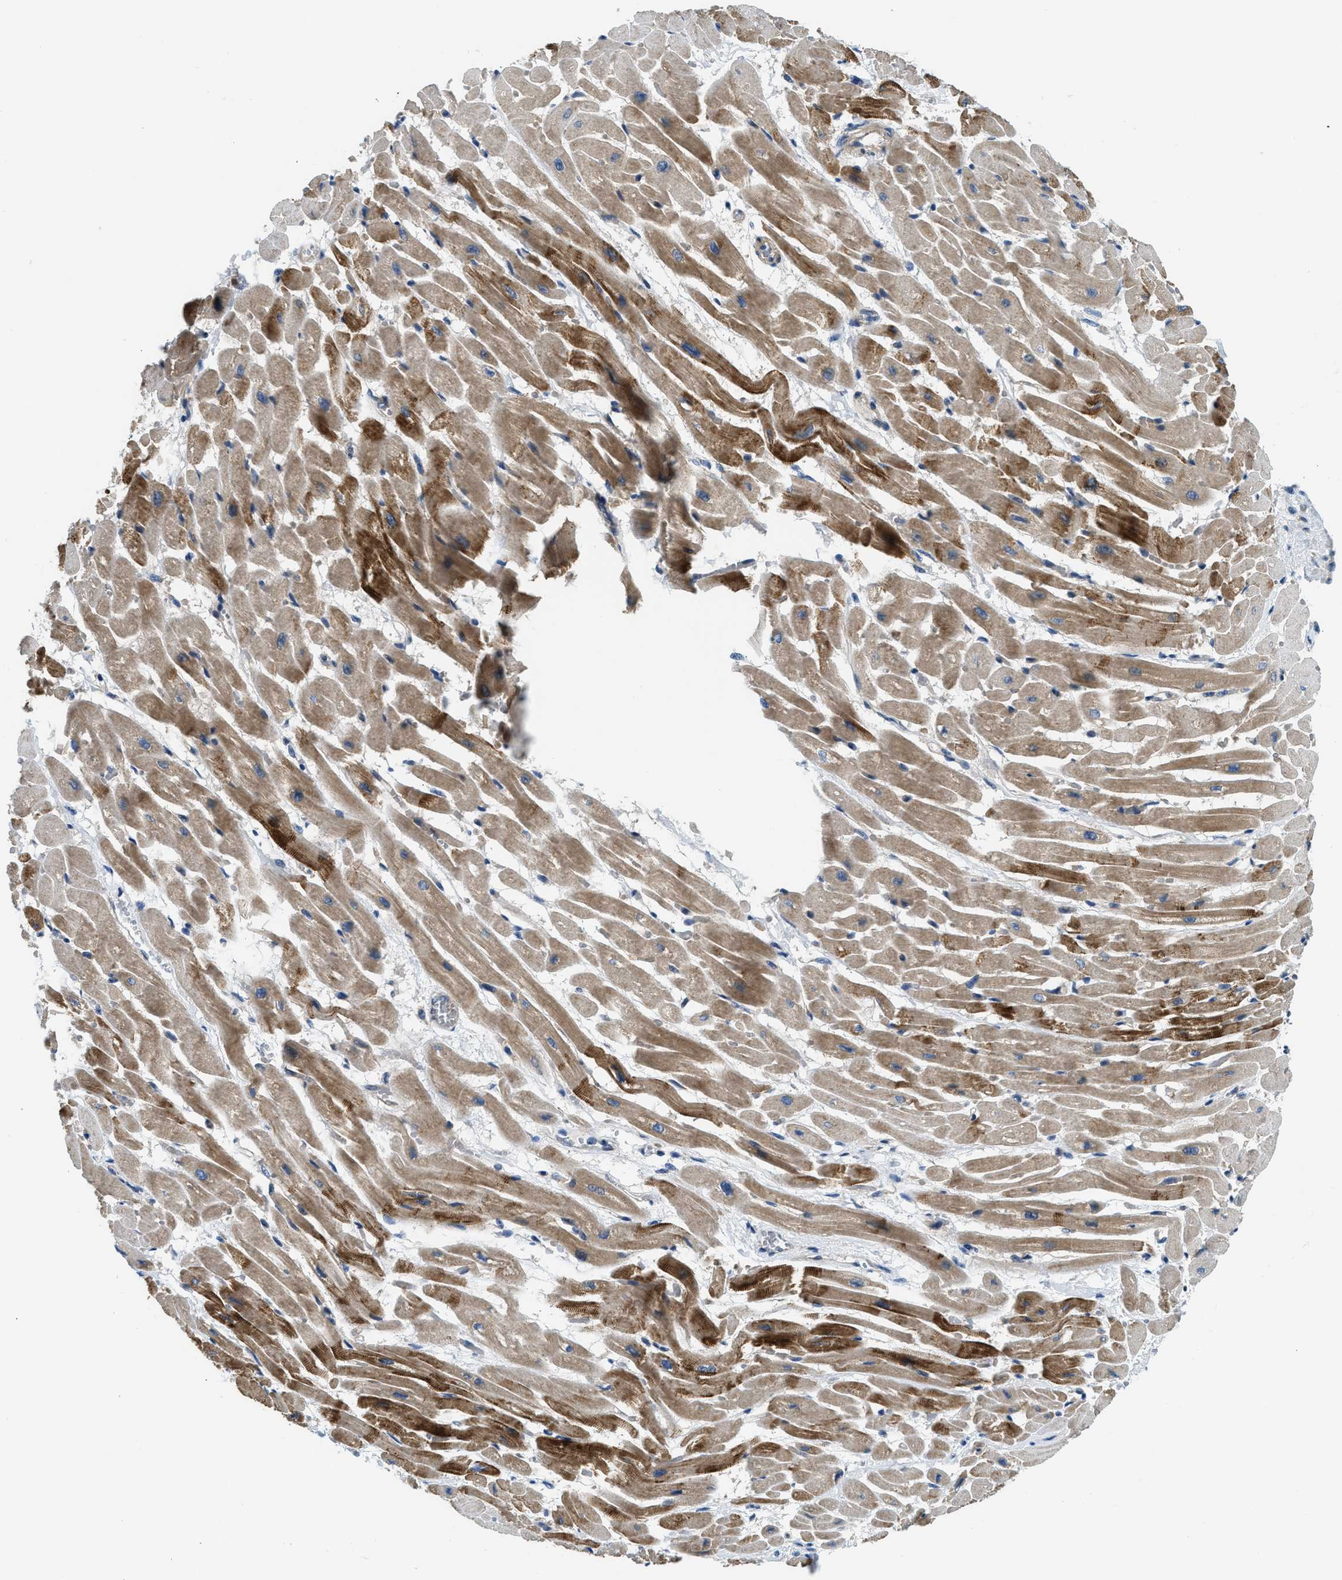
{"staining": {"intensity": "moderate", "quantity": ">75%", "location": "cytoplasmic/membranous"}, "tissue": "heart muscle", "cell_type": "Cardiomyocytes", "image_type": "normal", "snomed": [{"axis": "morphology", "description": "Normal tissue, NOS"}, {"axis": "topography", "description": "Heart"}], "caption": "A photomicrograph of human heart muscle stained for a protein shows moderate cytoplasmic/membranous brown staining in cardiomyocytes.", "gene": "LPIN2", "patient": {"sex": "male", "age": 45}}